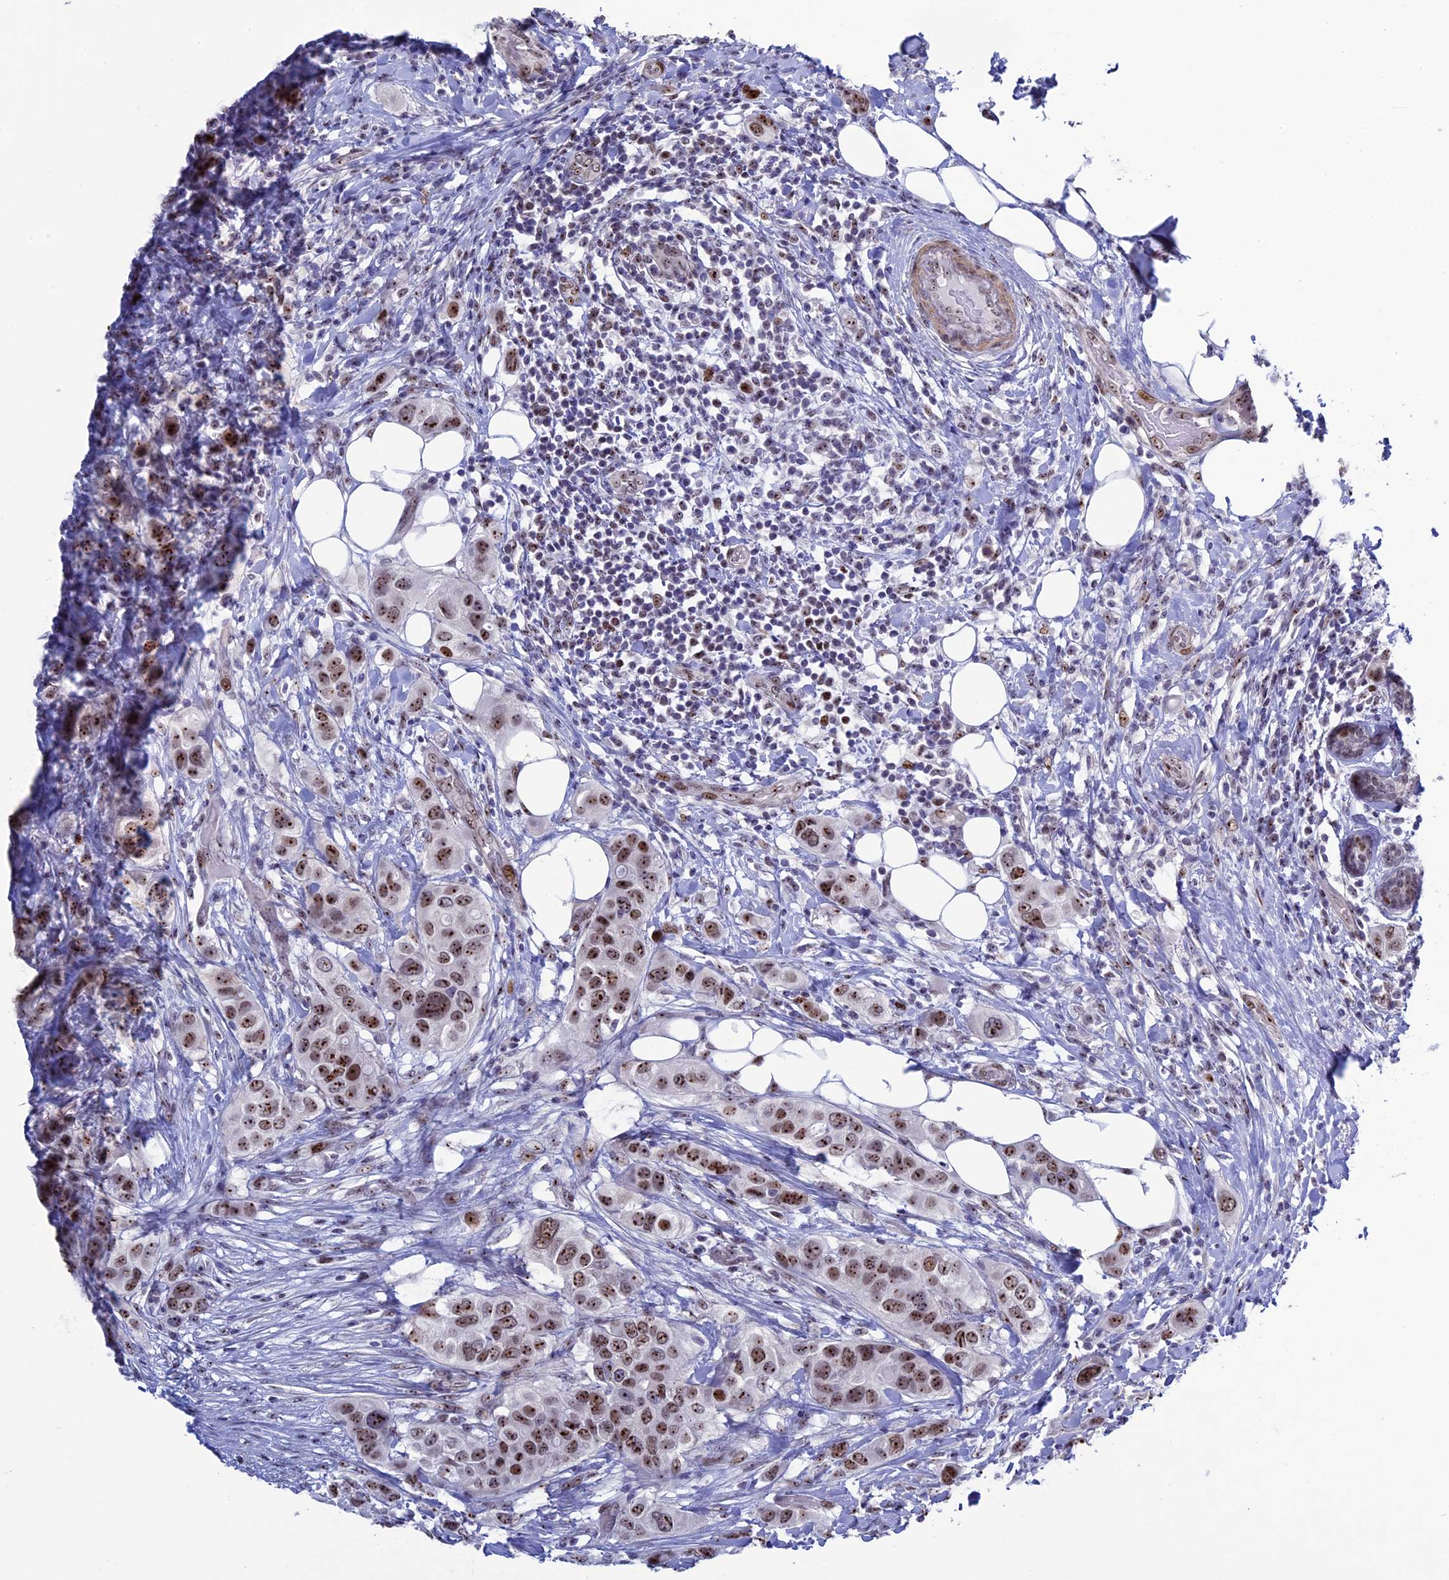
{"staining": {"intensity": "strong", "quantity": ">75%", "location": "nuclear"}, "tissue": "breast cancer", "cell_type": "Tumor cells", "image_type": "cancer", "snomed": [{"axis": "morphology", "description": "Lobular carcinoma"}, {"axis": "topography", "description": "Breast"}], "caption": "Immunohistochemical staining of human breast lobular carcinoma reveals strong nuclear protein expression in approximately >75% of tumor cells.", "gene": "CCDC86", "patient": {"sex": "female", "age": 51}}